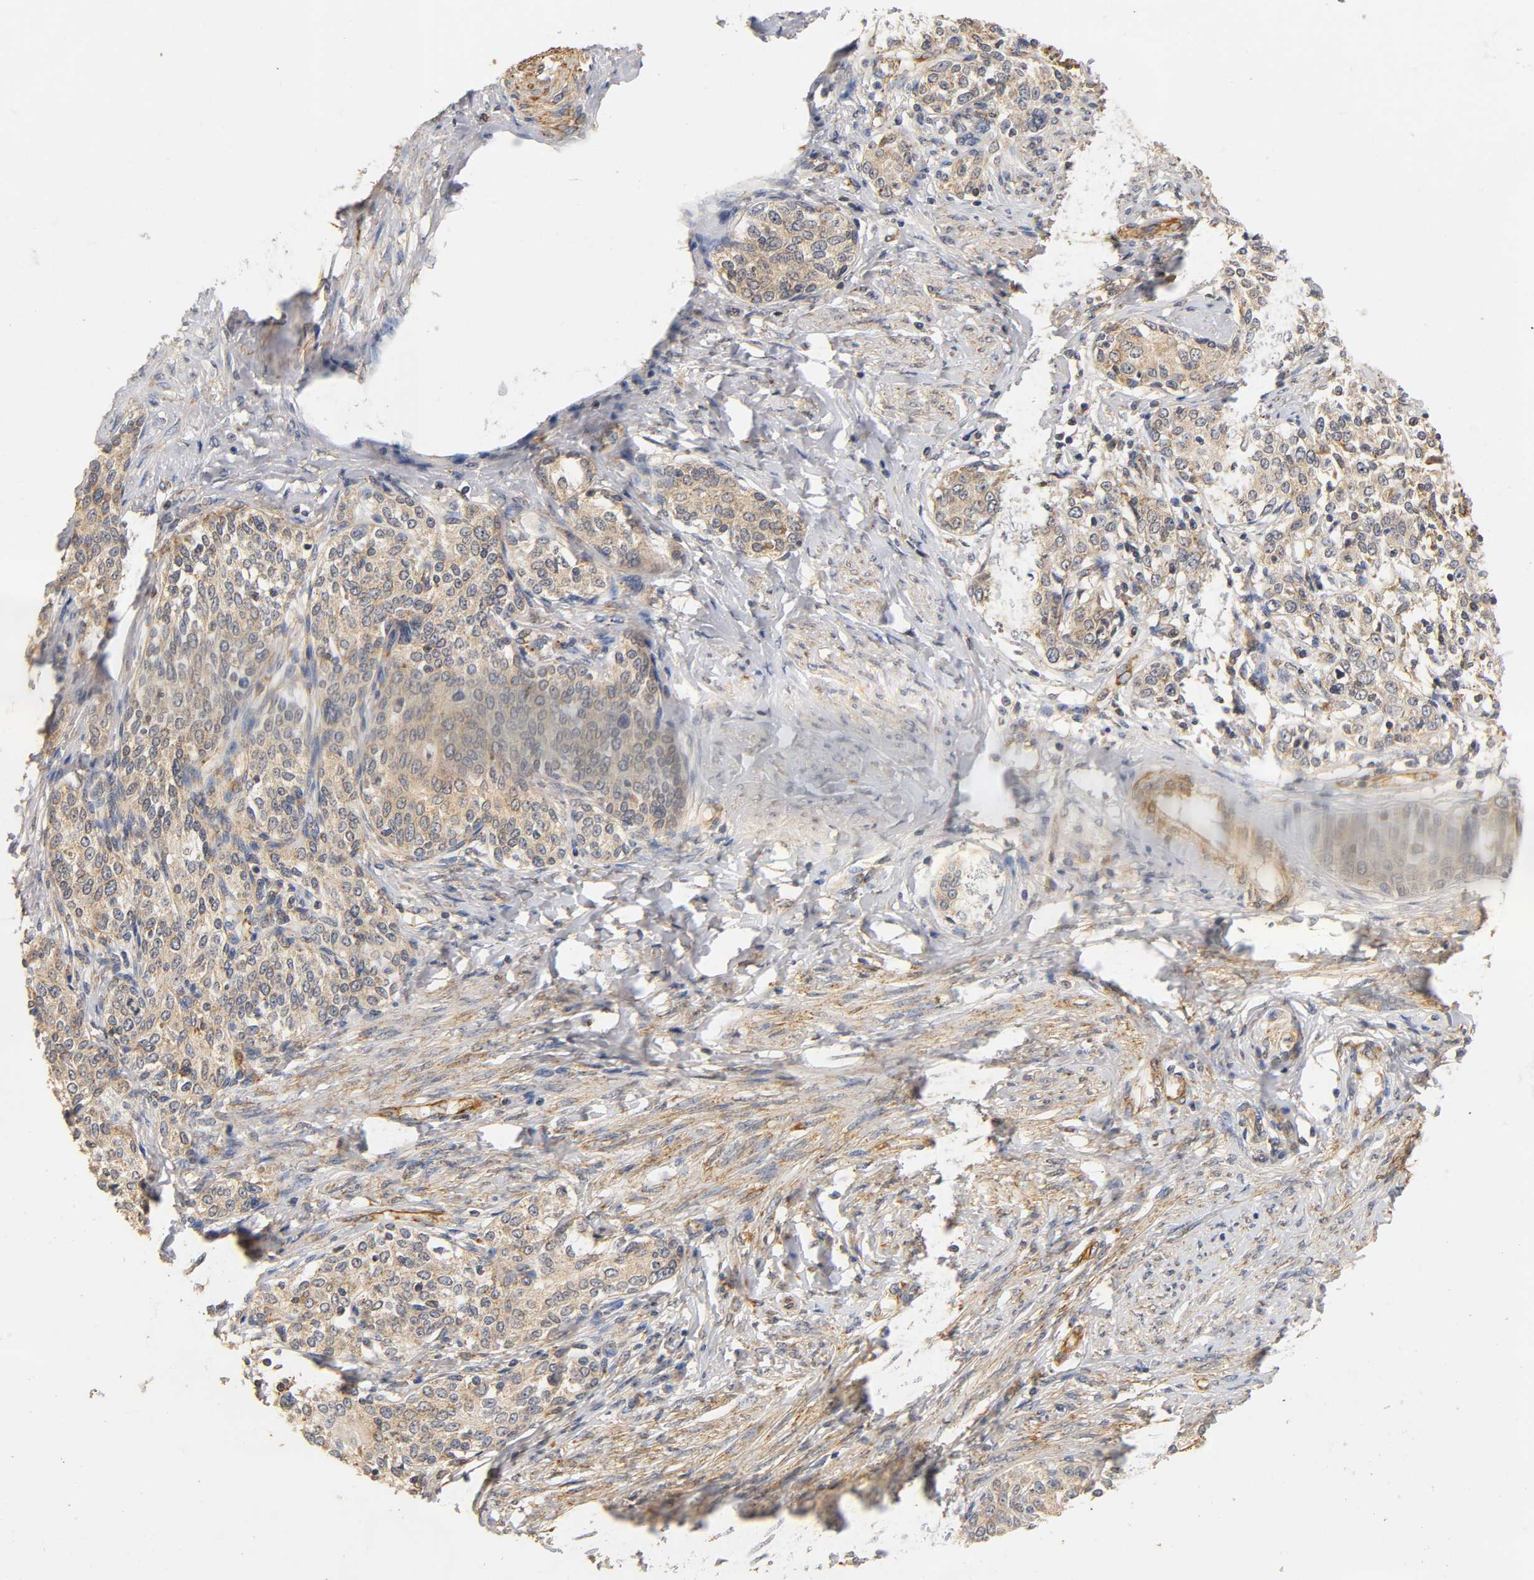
{"staining": {"intensity": "moderate", "quantity": ">75%", "location": "cytoplasmic/membranous"}, "tissue": "cervical cancer", "cell_type": "Tumor cells", "image_type": "cancer", "snomed": [{"axis": "morphology", "description": "Squamous cell carcinoma, NOS"}, {"axis": "morphology", "description": "Adenocarcinoma, NOS"}, {"axis": "topography", "description": "Cervix"}], "caption": "High-magnification brightfield microscopy of cervical cancer (squamous cell carcinoma) stained with DAB (brown) and counterstained with hematoxylin (blue). tumor cells exhibit moderate cytoplasmic/membranous staining is identified in approximately>75% of cells.", "gene": "SCAP", "patient": {"sex": "female", "age": 52}}